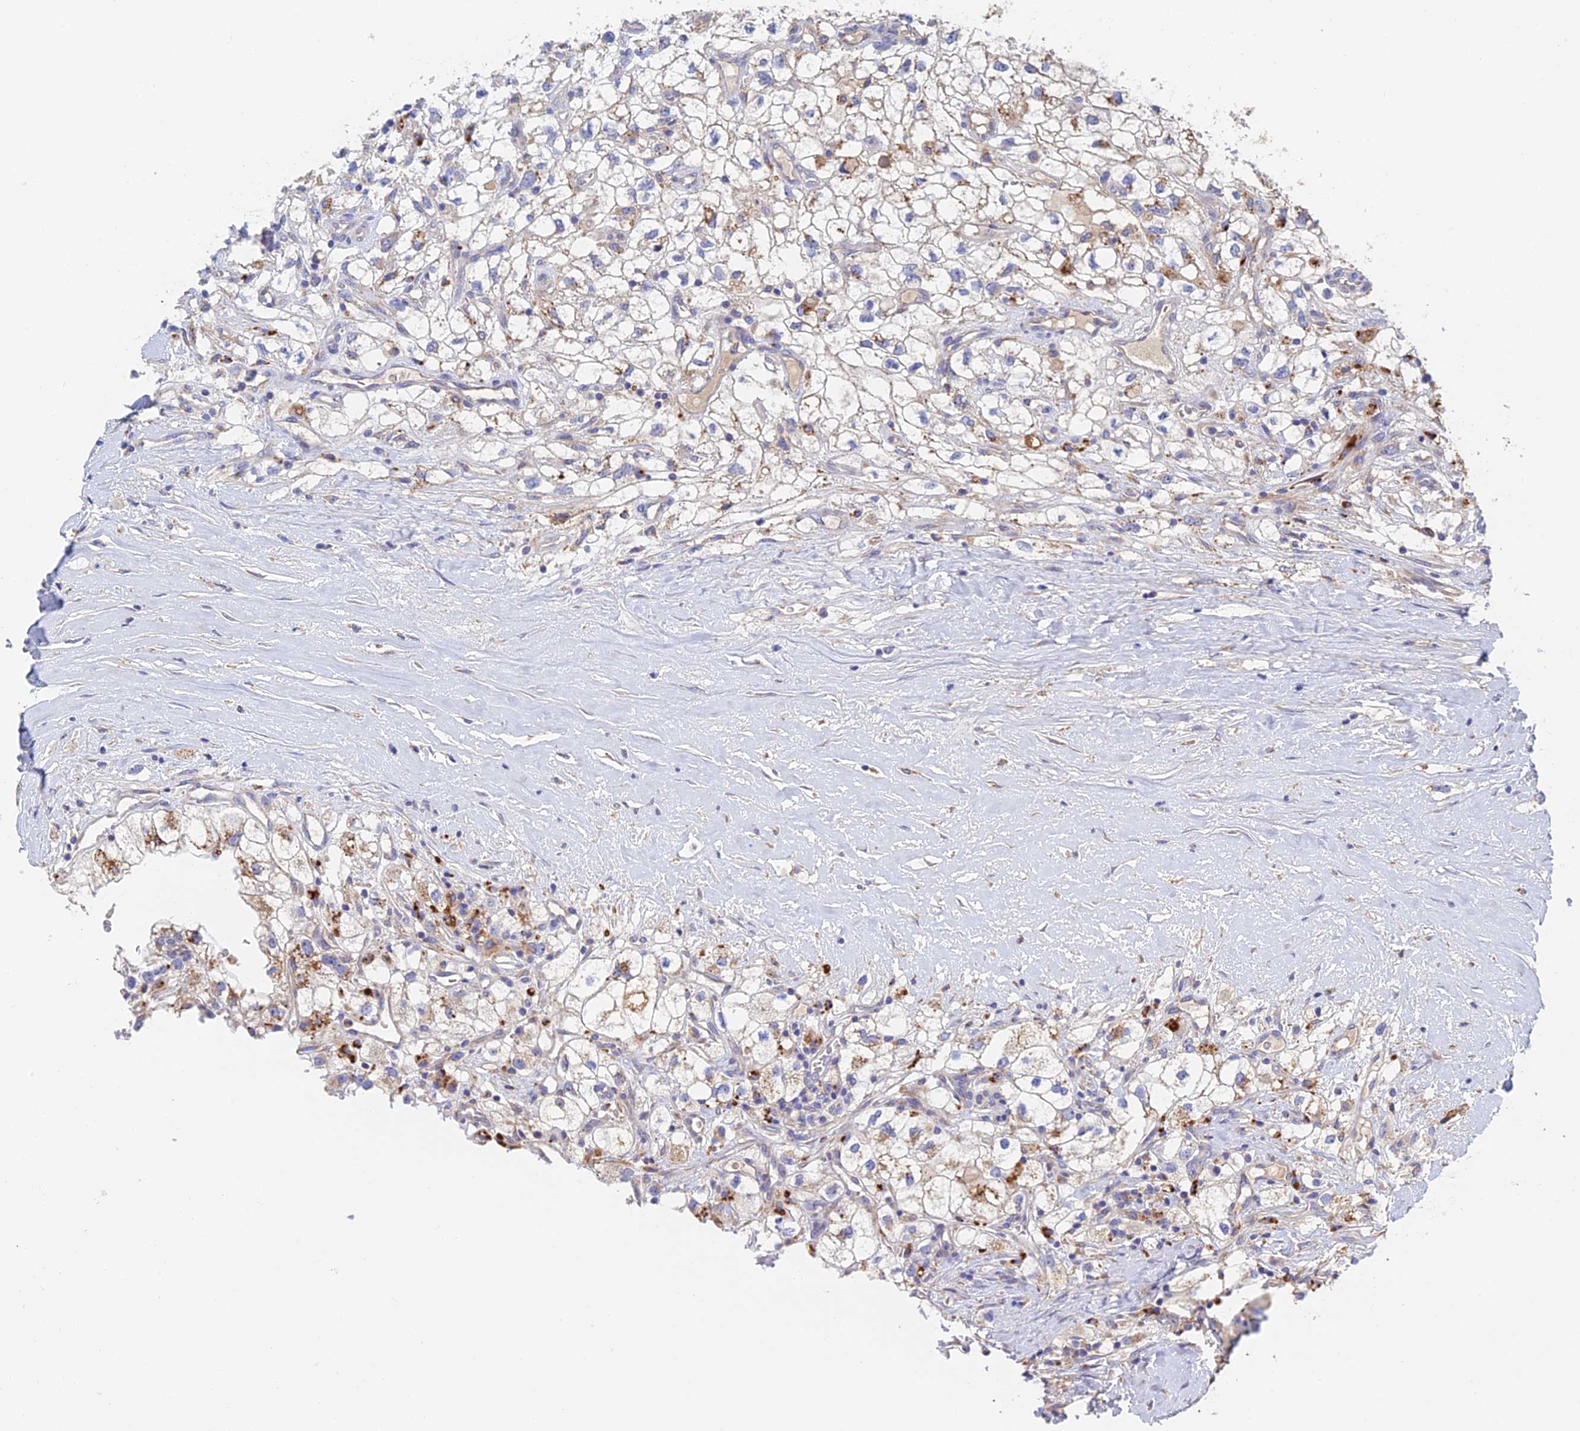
{"staining": {"intensity": "weak", "quantity": "<25%", "location": "cytoplasmic/membranous"}, "tissue": "renal cancer", "cell_type": "Tumor cells", "image_type": "cancer", "snomed": [{"axis": "morphology", "description": "Adenocarcinoma, NOS"}, {"axis": "topography", "description": "Kidney"}], "caption": "Immunohistochemistry (IHC) micrograph of neoplastic tissue: human adenocarcinoma (renal) stained with DAB displays no significant protein positivity in tumor cells.", "gene": "RPGRIP1L", "patient": {"sex": "male", "age": 59}}